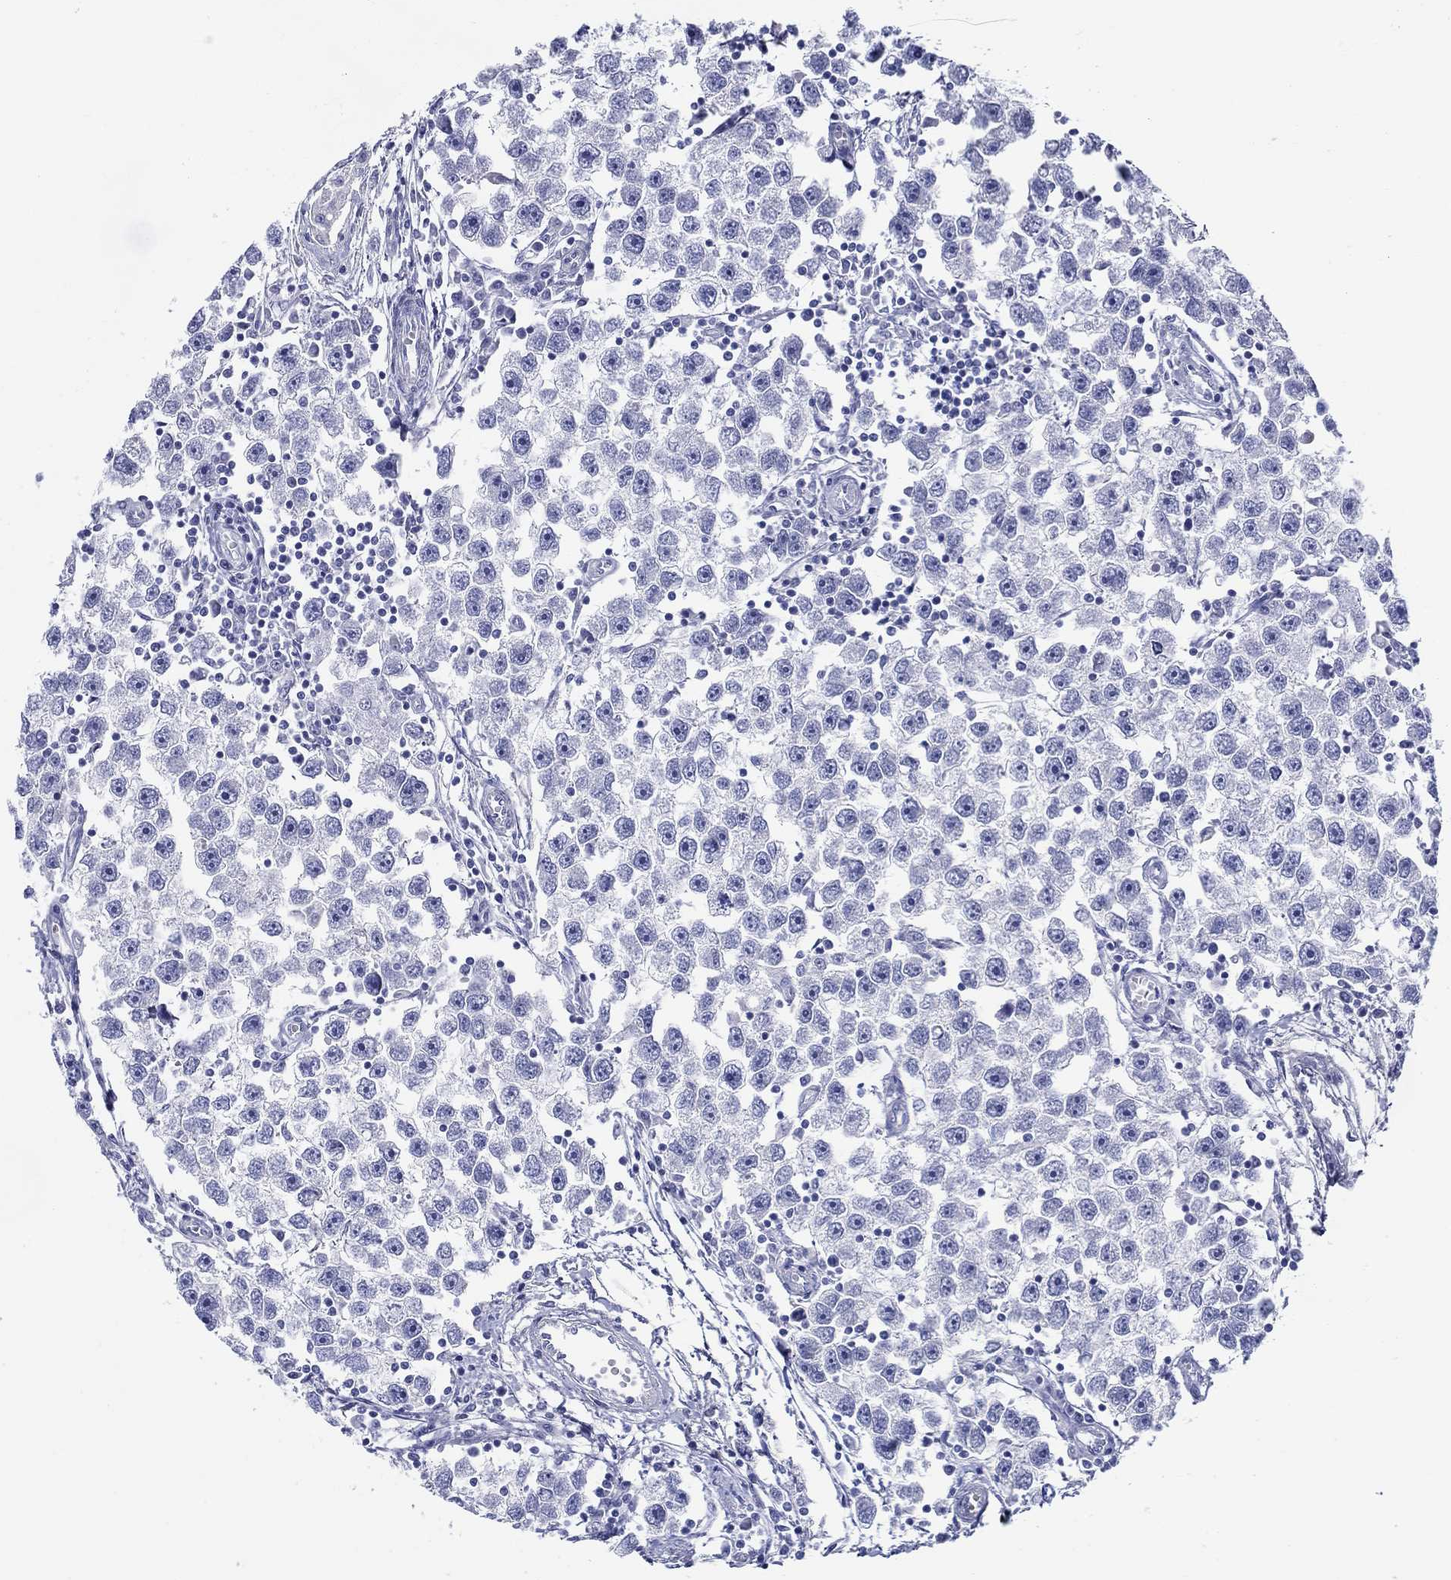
{"staining": {"intensity": "negative", "quantity": "none", "location": "none"}, "tissue": "testis cancer", "cell_type": "Tumor cells", "image_type": "cancer", "snomed": [{"axis": "morphology", "description": "Seminoma, NOS"}, {"axis": "topography", "description": "Testis"}], "caption": "A high-resolution micrograph shows immunohistochemistry (IHC) staining of testis cancer, which demonstrates no significant expression in tumor cells.", "gene": "CRYGS", "patient": {"sex": "male", "age": 30}}